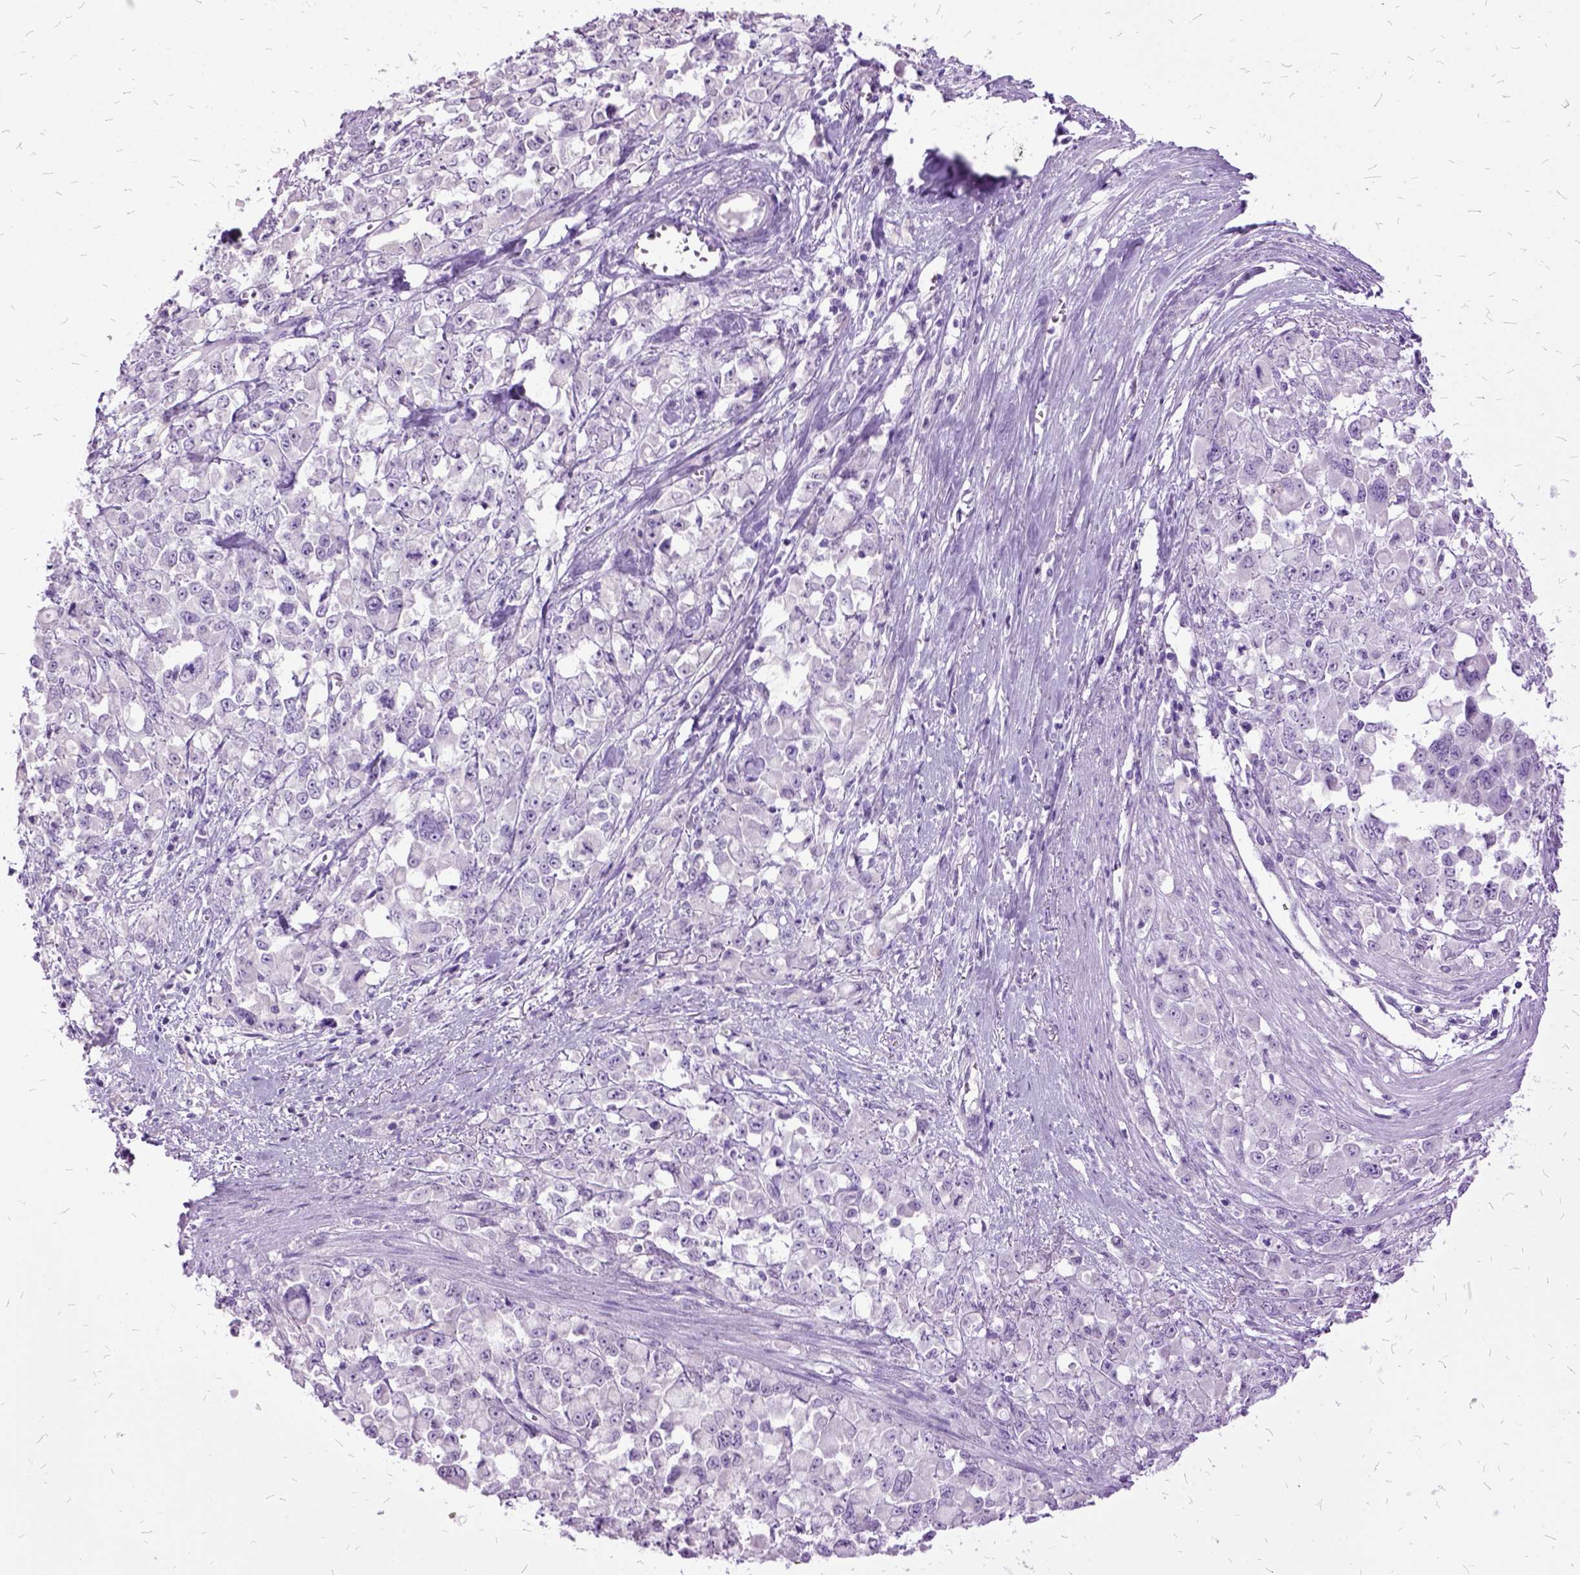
{"staining": {"intensity": "negative", "quantity": "none", "location": "none"}, "tissue": "stomach cancer", "cell_type": "Tumor cells", "image_type": "cancer", "snomed": [{"axis": "morphology", "description": "Adenocarcinoma, NOS"}, {"axis": "topography", "description": "Stomach"}], "caption": "This micrograph is of stomach adenocarcinoma stained with immunohistochemistry (IHC) to label a protein in brown with the nuclei are counter-stained blue. There is no staining in tumor cells.", "gene": "MME", "patient": {"sex": "female", "age": 76}}